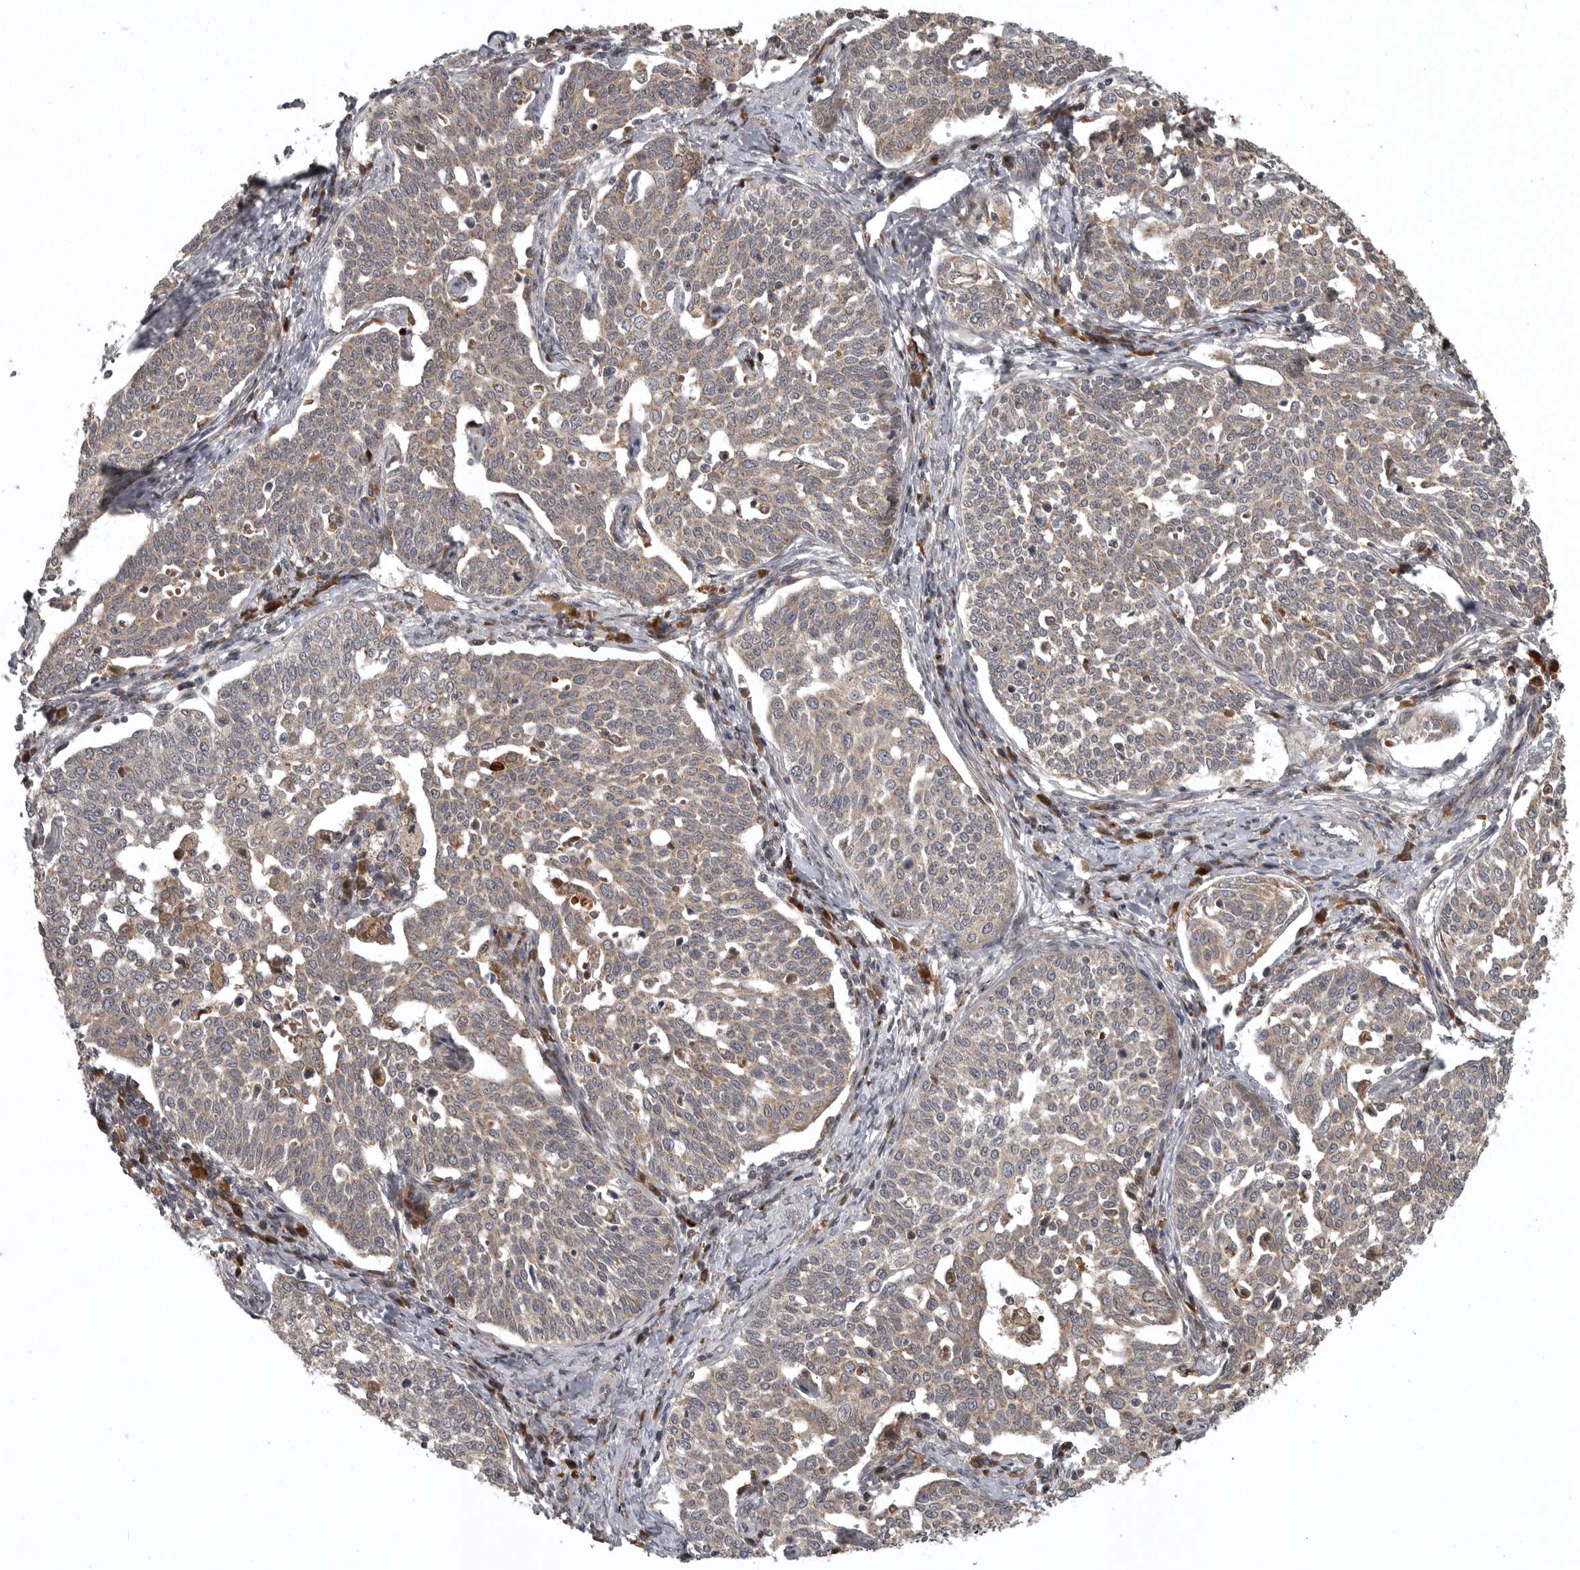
{"staining": {"intensity": "weak", "quantity": ">75%", "location": "cytoplasmic/membranous"}, "tissue": "cervical cancer", "cell_type": "Tumor cells", "image_type": "cancer", "snomed": [{"axis": "morphology", "description": "Squamous cell carcinoma, NOS"}, {"axis": "topography", "description": "Cervix"}], "caption": "There is low levels of weak cytoplasmic/membranous staining in tumor cells of cervical cancer, as demonstrated by immunohistochemical staining (brown color).", "gene": "GPR31", "patient": {"sex": "female", "age": 34}}